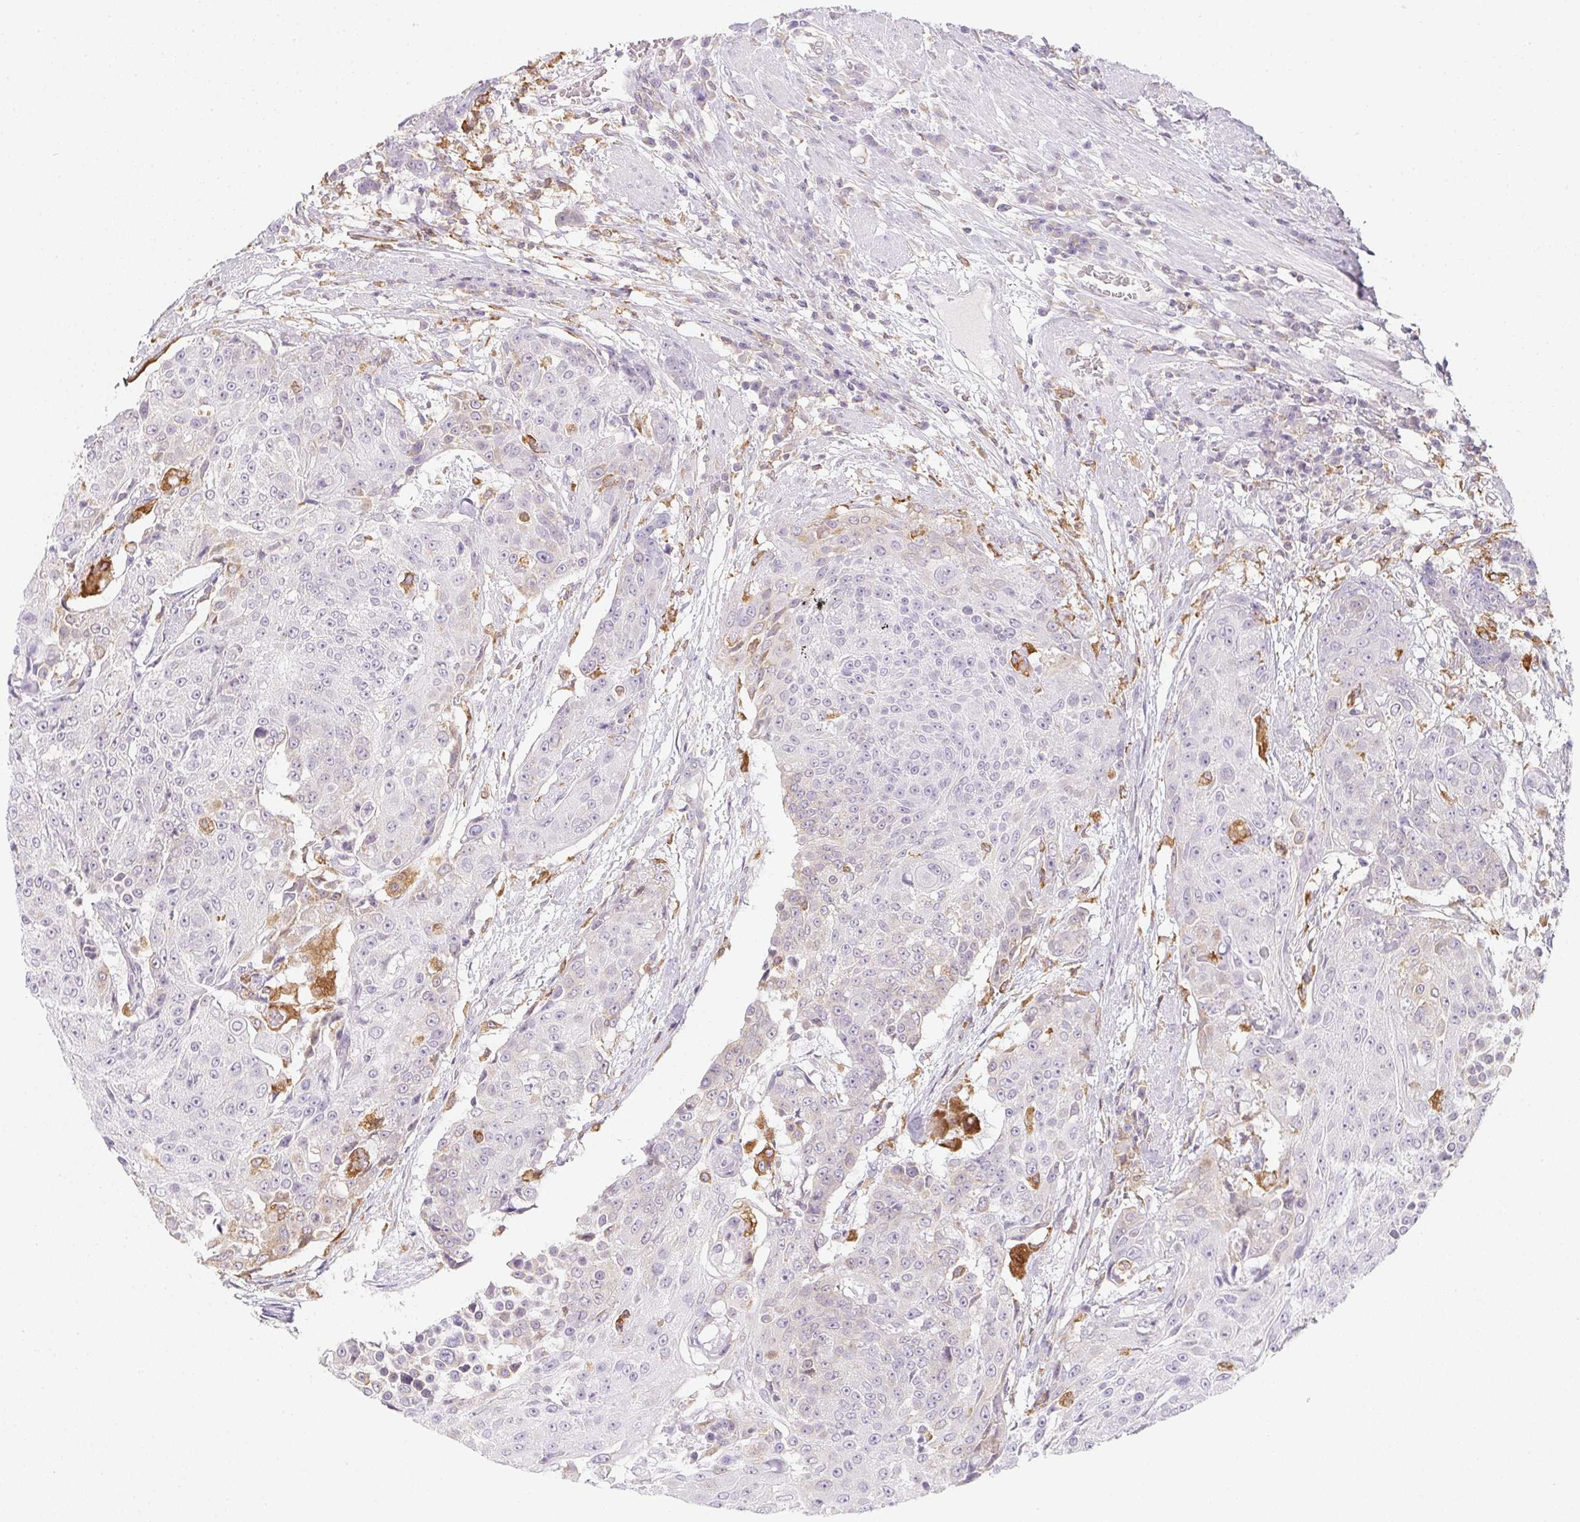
{"staining": {"intensity": "negative", "quantity": "none", "location": "none"}, "tissue": "urothelial cancer", "cell_type": "Tumor cells", "image_type": "cancer", "snomed": [{"axis": "morphology", "description": "Urothelial carcinoma, High grade"}, {"axis": "topography", "description": "Urinary bladder"}], "caption": "Tumor cells show no significant protein expression in high-grade urothelial carcinoma. The staining was performed using DAB to visualize the protein expression in brown, while the nuclei were stained in blue with hematoxylin (Magnification: 20x).", "gene": "SOAT1", "patient": {"sex": "female", "age": 63}}